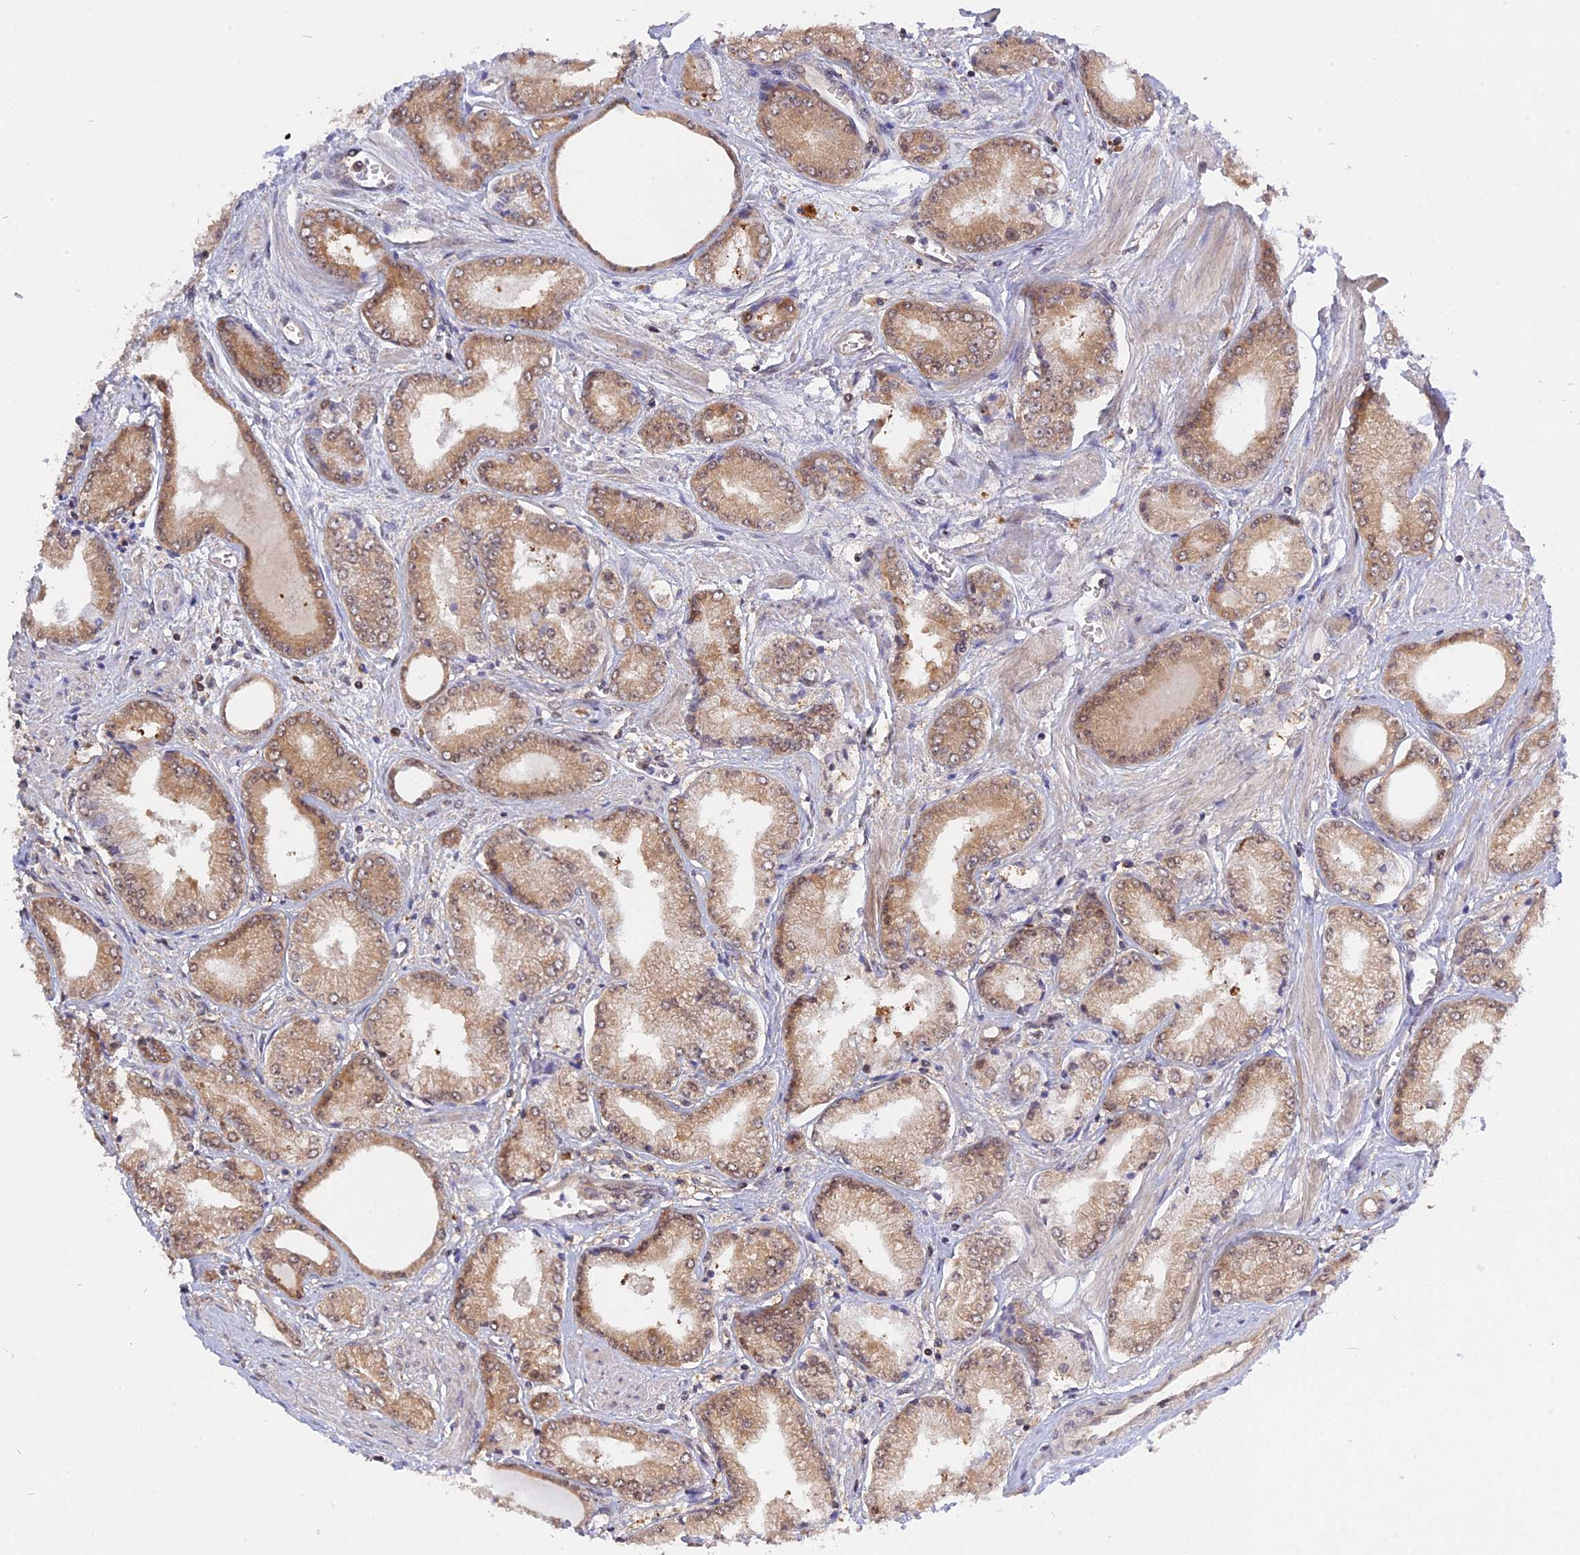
{"staining": {"intensity": "weak", "quantity": ">75%", "location": "cytoplasmic/membranous,nuclear"}, "tissue": "prostate cancer", "cell_type": "Tumor cells", "image_type": "cancer", "snomed": [{"axis": "morphology", "description": "Adenocarcinoma, Low grade"}, {"axis": "topography", "description": "Prostate"}], "caption": "Immunohistochemical staining of human prostate cancer (low-grade adenocarcinoma) reveals low levels of weak cytoplasmic/membranous and nuclear expression in about >75% of tumor cells. Nuclei are stained in blue.", "gene": "ZNF428", "patient": {"sex": "male", "age": 60}}